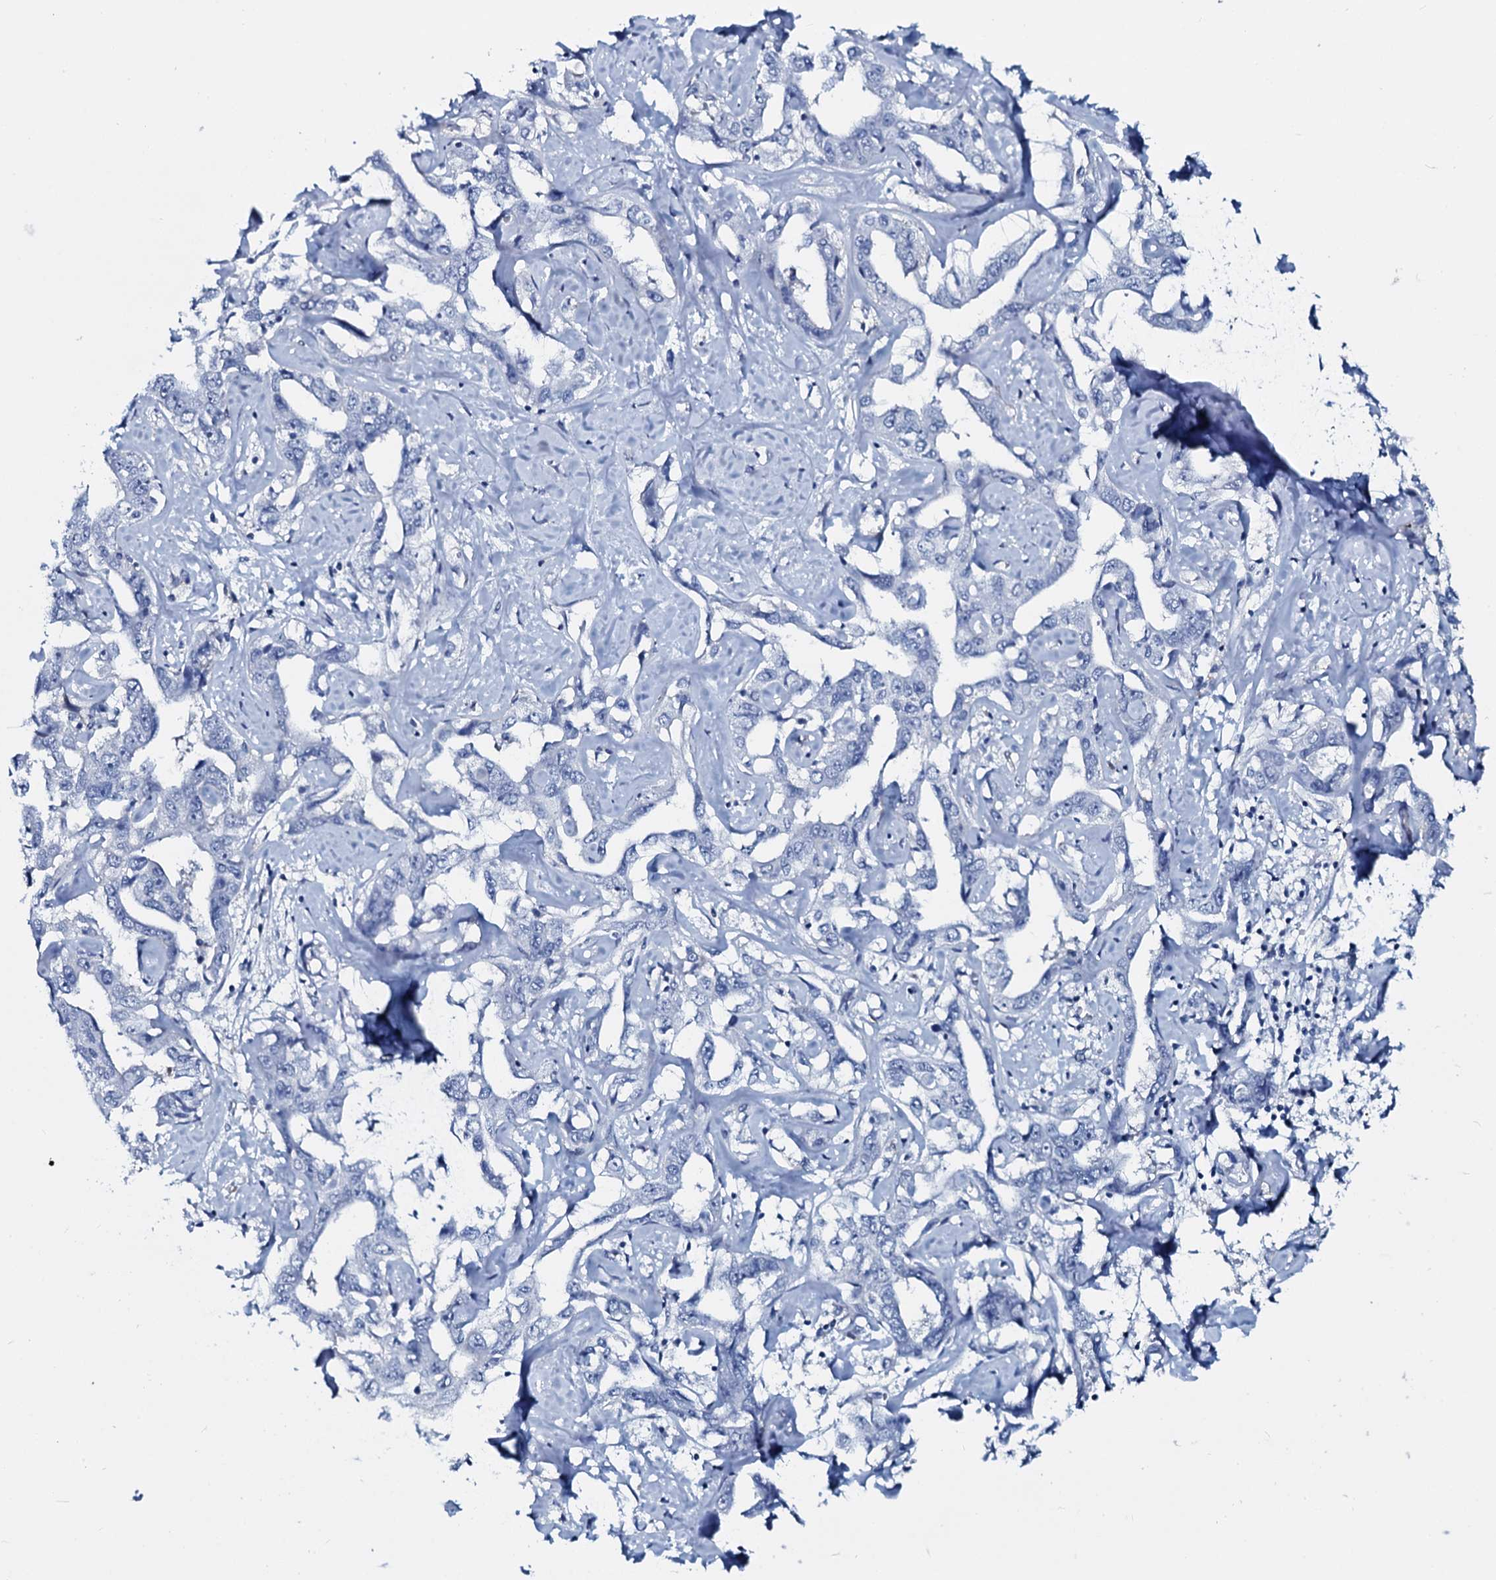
{"staining": {"intensity": "negative", "quantity": "none", "location": "none"}, "tissue": "liver cancer", "cell_type": "Tumor cells", "image_type": "cancer", "snomed": [{"axis": "morphology", "description": "Cholangiocarcinoma"}, {"axis": "topography", "description": "Liver"}], "caption": "Immunohistochemistry (IHC) photomicrograph of human cholangiocarcinoma (liver) stained for a protein (brown), which demonstrates no positivity in tumor cells.", "gene": "SLC4A7", "patient": {"sex": "male", "age": 59}}